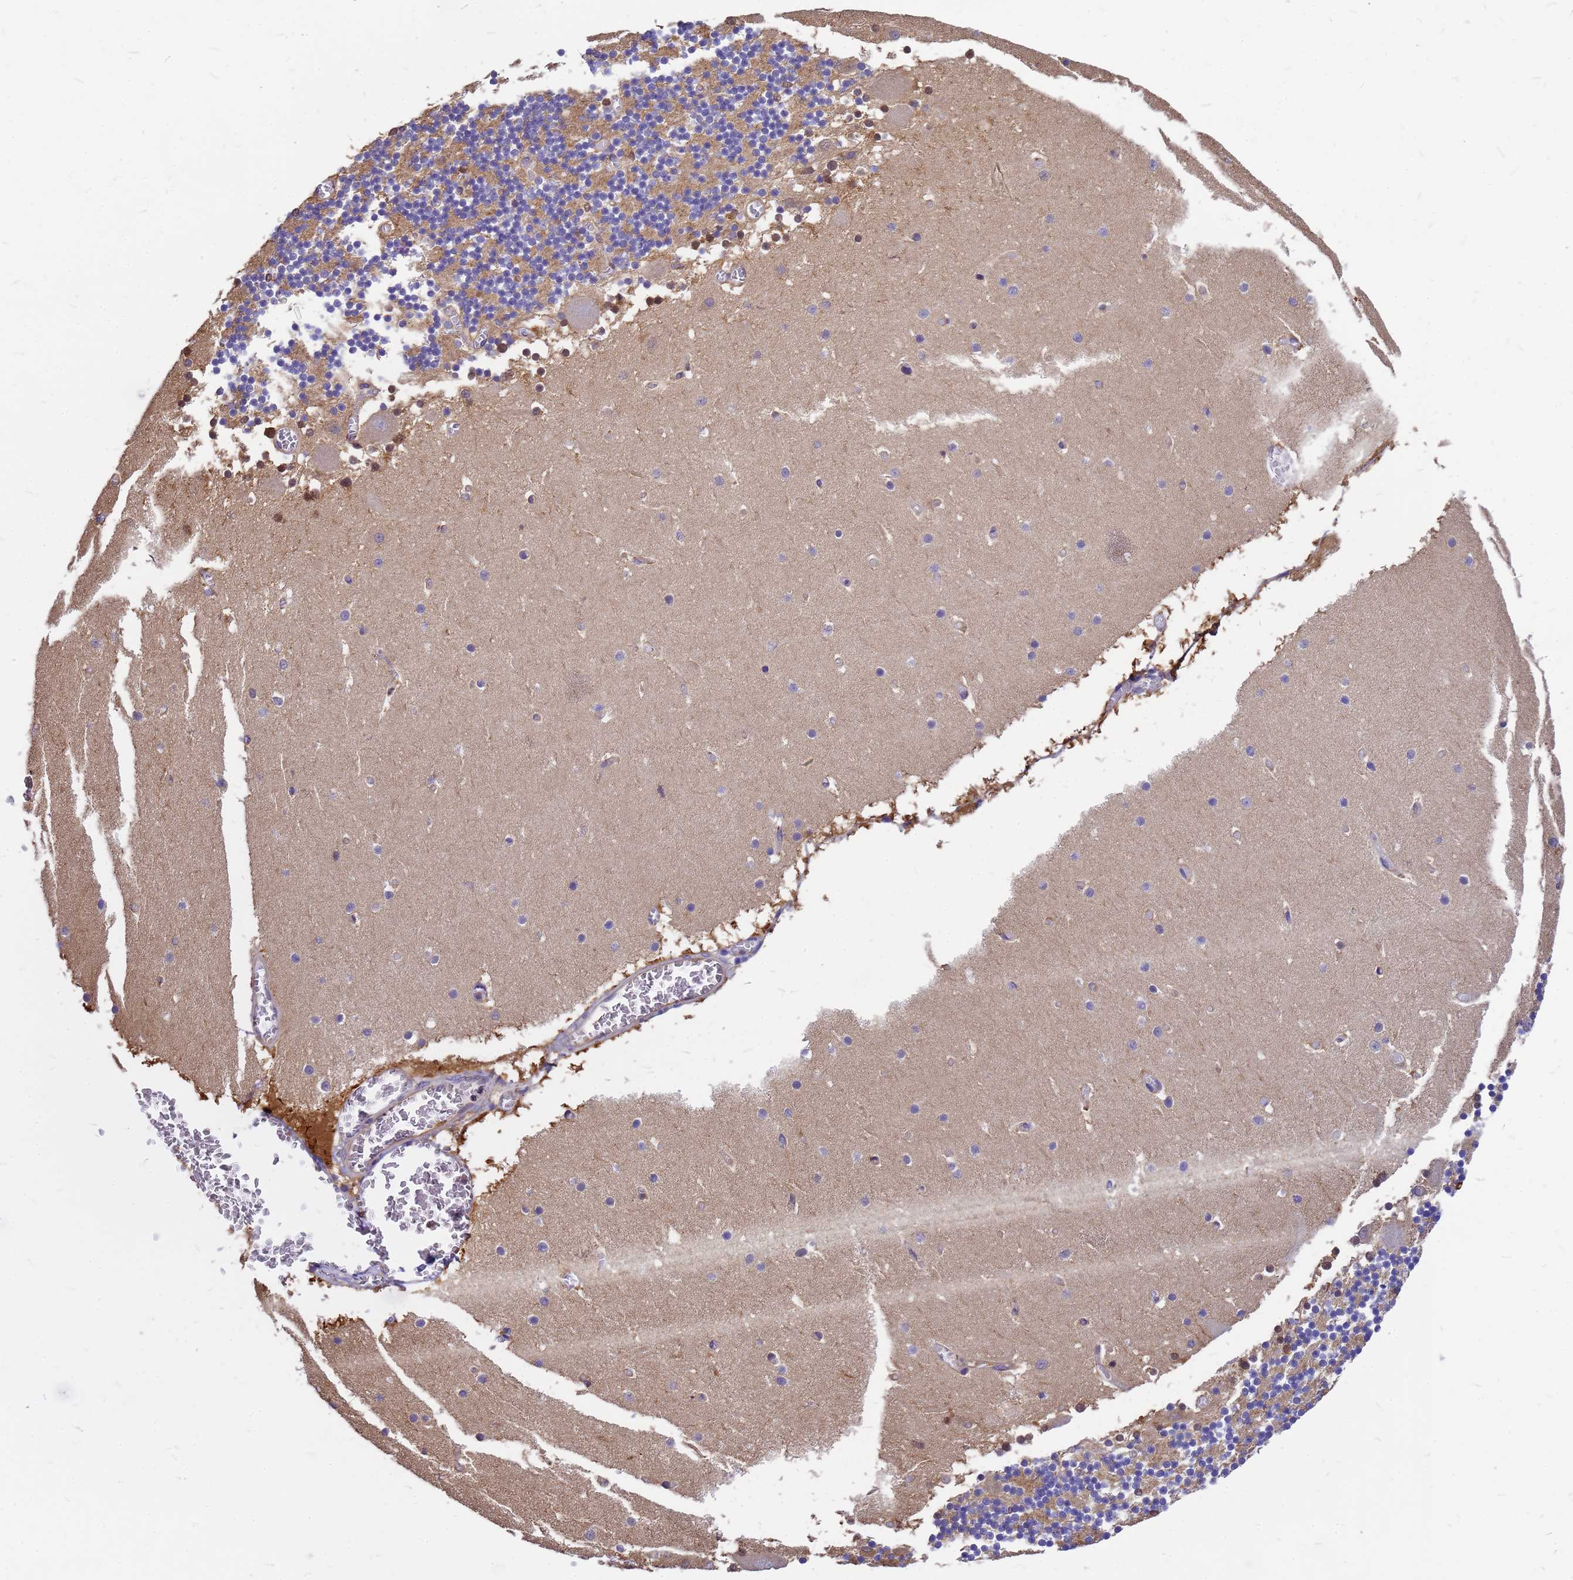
{"staining": {"intensity": "negative", "quantity": "none", "location": "none"}, "tissue": "cerebellum", "cell_type": "Cells in granular layer", "image_type": "normal", "snomed": [{"axis": "morphology", "description": "Normal tissue, NOS"}, {"axis": "topography", "description": "Cerebellum"}], "caption": "Histopathology image shows no protein staining in cells in granular layer of benign cerebellum. (Brightfield microscopy of DAB (3,3'-diaminobenzidine) IHC at high magnification).", "gene": "GID4", "patient": {"sex": "female", "age": 28}}